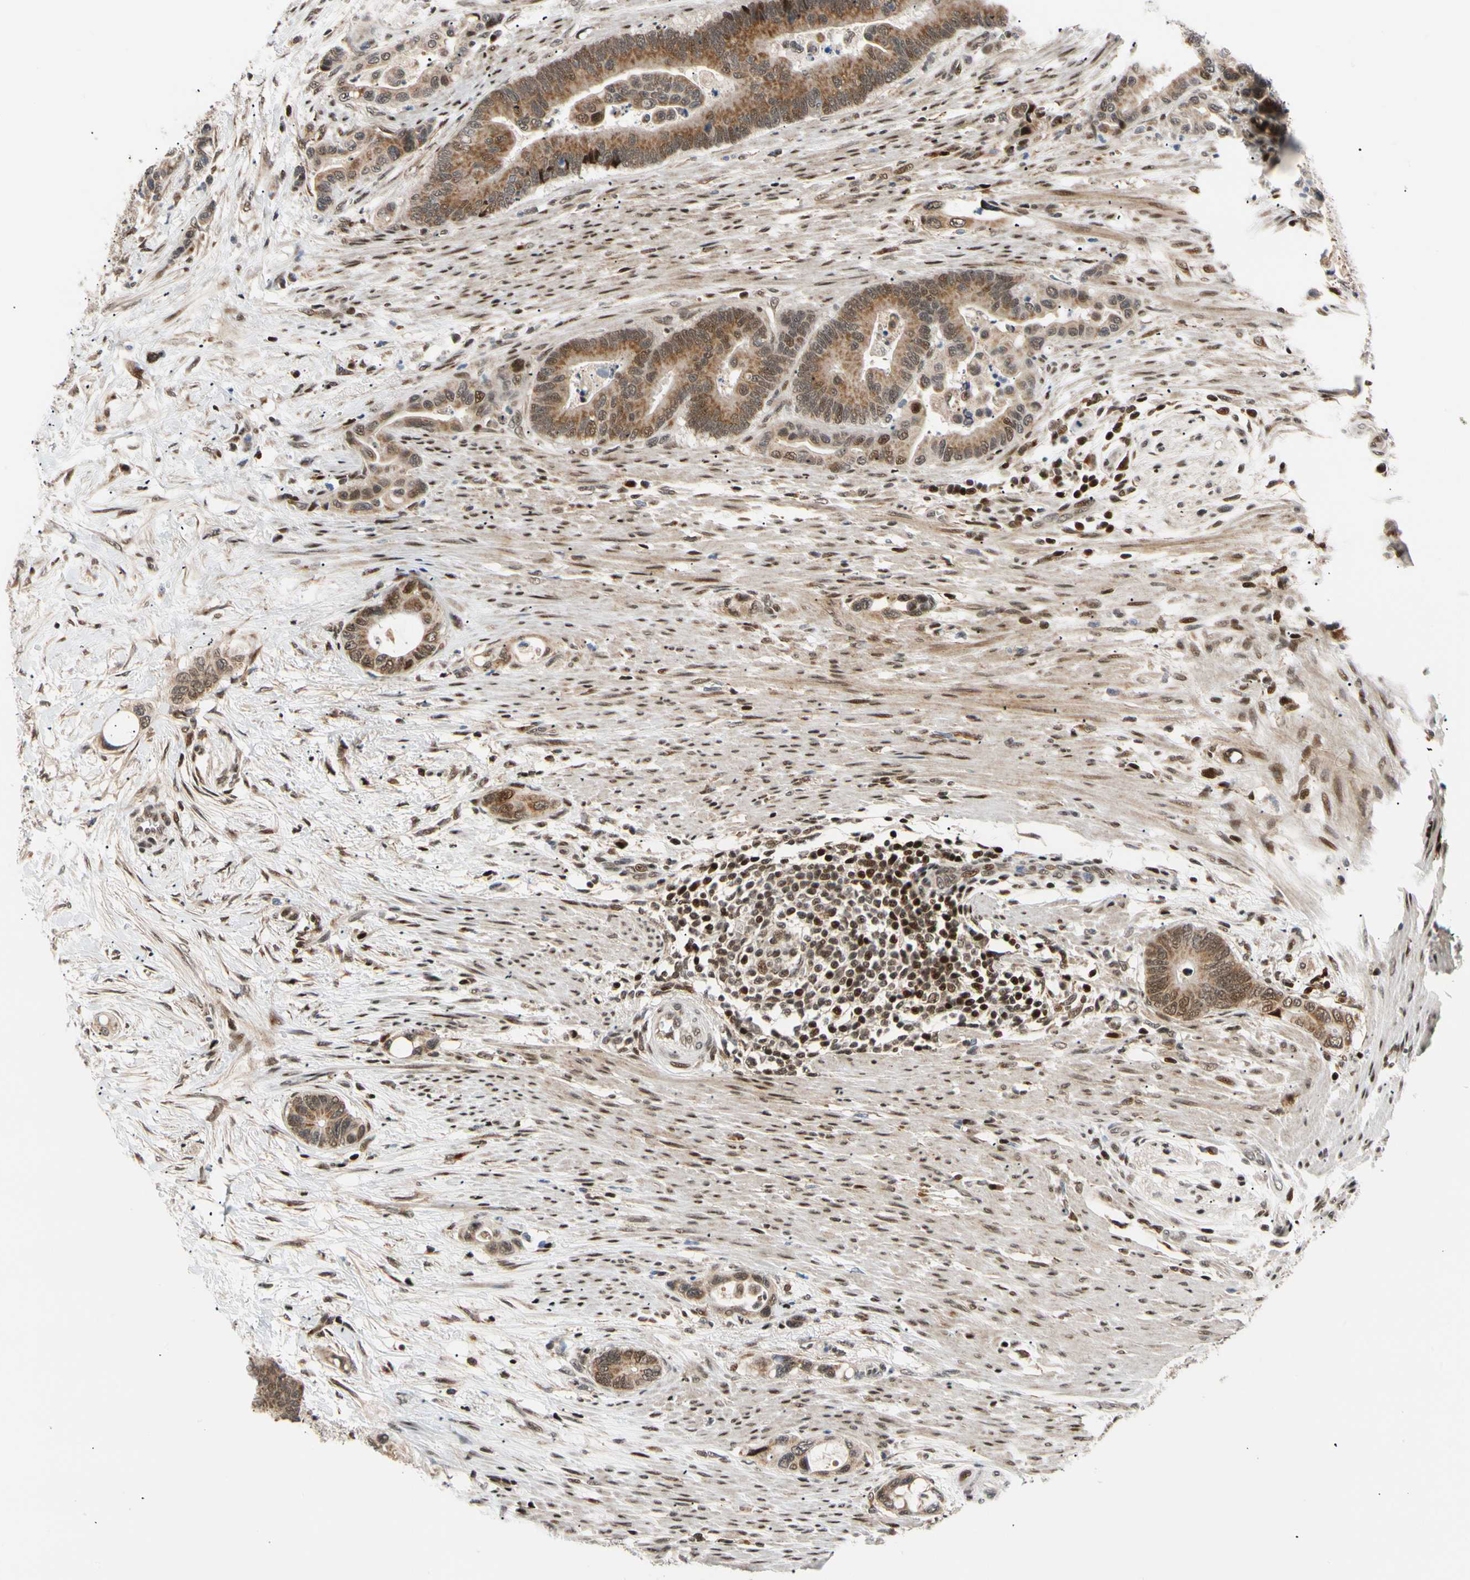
{"staining": {"intensity": "moderate", "quantity": ">75%", "location": "cytoplasmic/membranous,nuclear"}, "tissue": "colorectal cancer", "cell_type": "Tumor cells", "image_type": "cancer", "snomed": [{"axis": "morphology", "description": "Normal tissue, NOS"}, {"axis": "morphology", "description": "Adenocarcinoma, NOS"}, {"axis": "topography", "description": "Colon"}], "caption": "IHC image of human colorectal adenocarcinoma stained for a protein (brown), which demonstrates medium levels of moderate cytoplasmic/membranous and nuclear staining in approximately >75% of tumor cells.", "gene": "E2F1", "patient": {"sex": "male", "age": 82}}